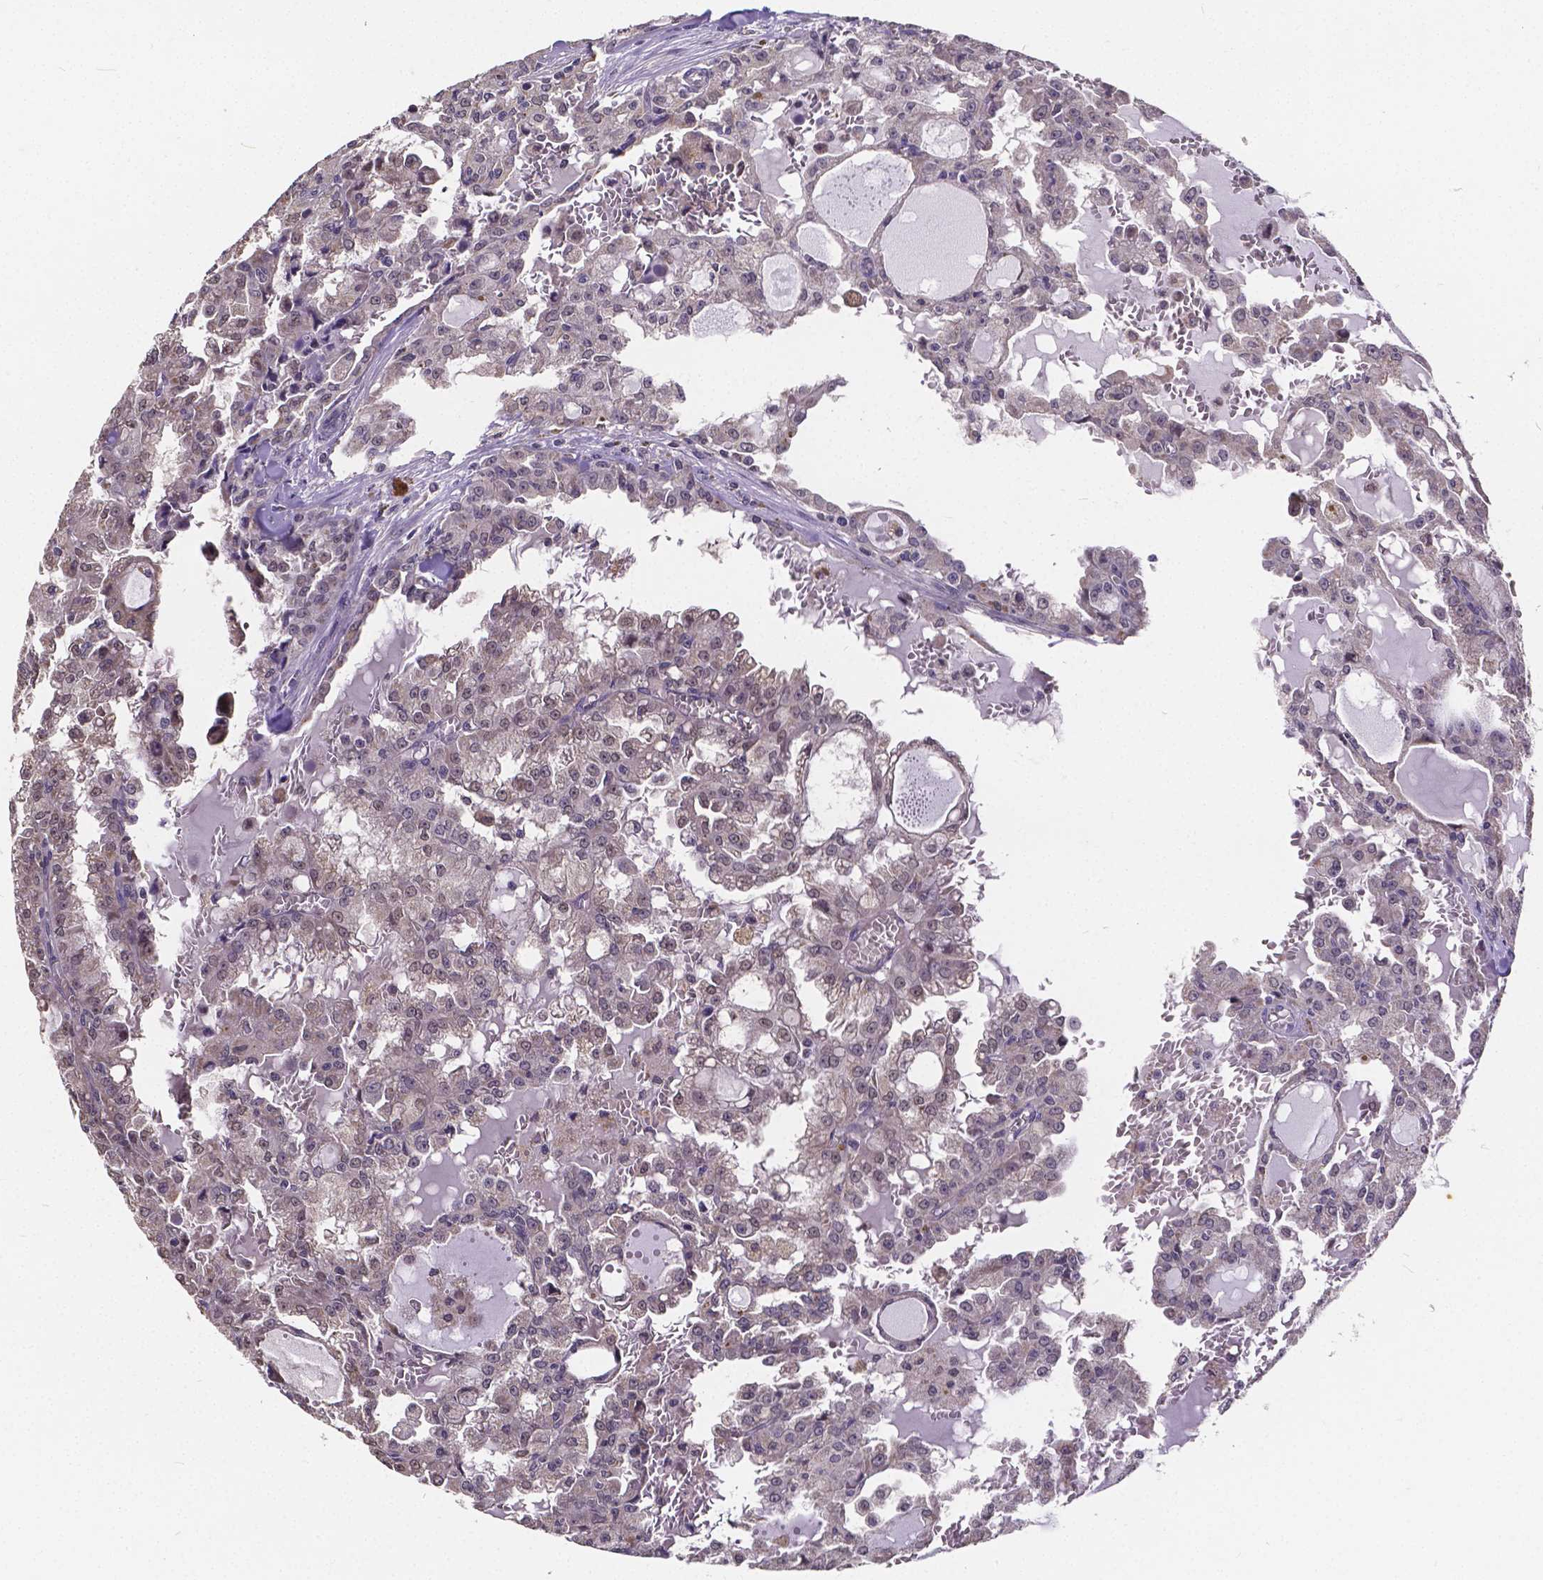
{"staining": {"intensity": "weak", "quantity": "25%-75%", "location": "nuclear"}, "tissue": "head and neck cancer", "cell_type": "Tumor cells", "image_type": "cancer", "snomed": [{"axis": "morphology", "description": "Adenocarcinoma, NOS"}, {"axis": "topography", "description": "Head-Neck"}], "caption": "The immunohistochemical stain shows weak nuclear expression in tumor cells of head and neck cancer tissue.", "gene": "CTNNA2", "patient": {"sex": "male", "age": 64}}